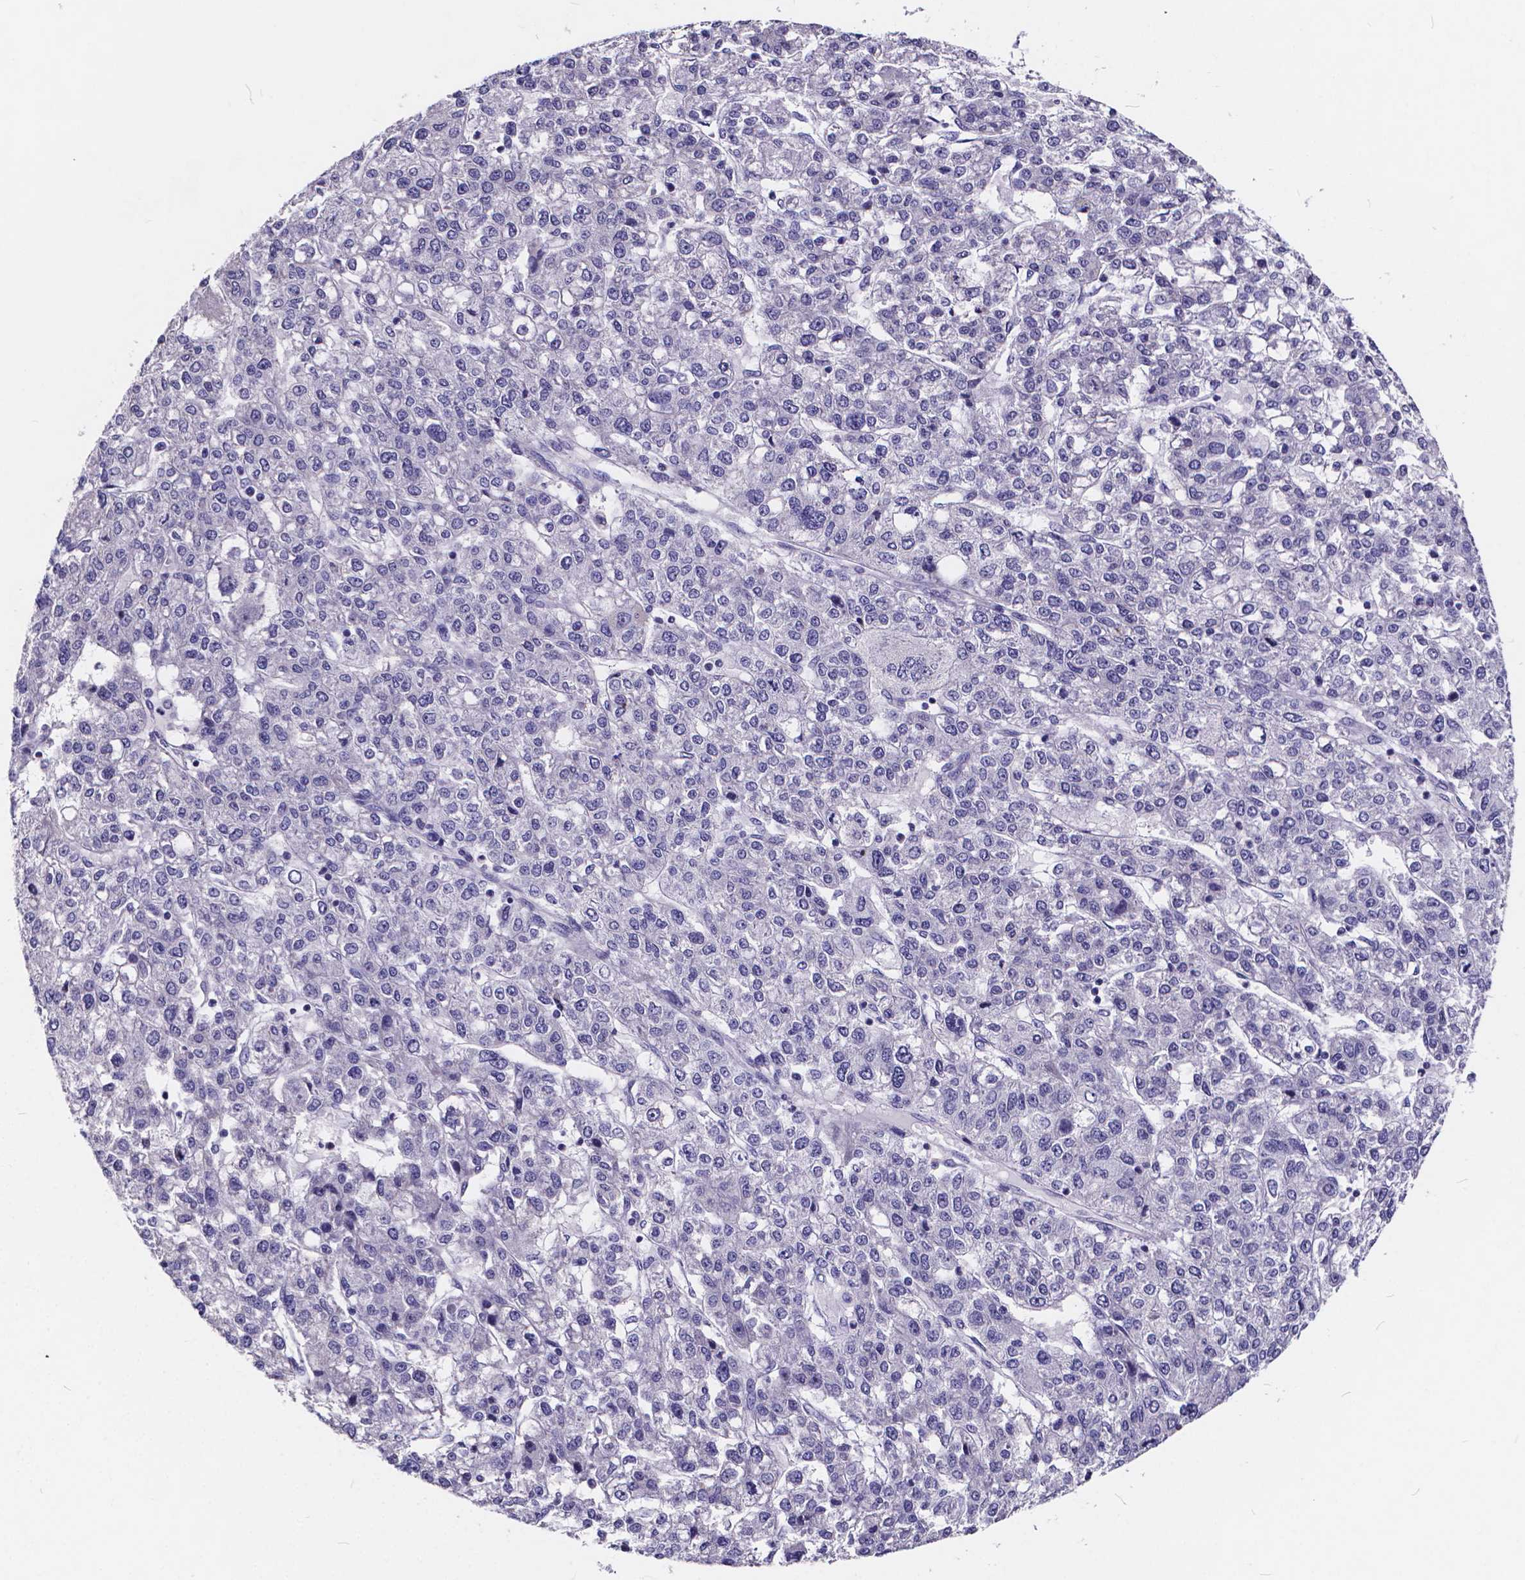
{"staining": {"intensity": "negative", "quantity": "none", "location": "none"}, "tissue": "liver cancer", "cell_type": "Tumor cells", "image_type": "cancer", "snomed": [{"axis": "morphology", "description": "Carcinoma, Hepatocellular, NOS"}, {"axis": "topography", "description": "Liver"}], "caption": "This is an immunohistochemistry image of liver cancer (hepatocellular carcinoma). There is no positivity in tumor cells.", "gene": "SPEF2", "patient": {"sex": "male", "age": 56}}